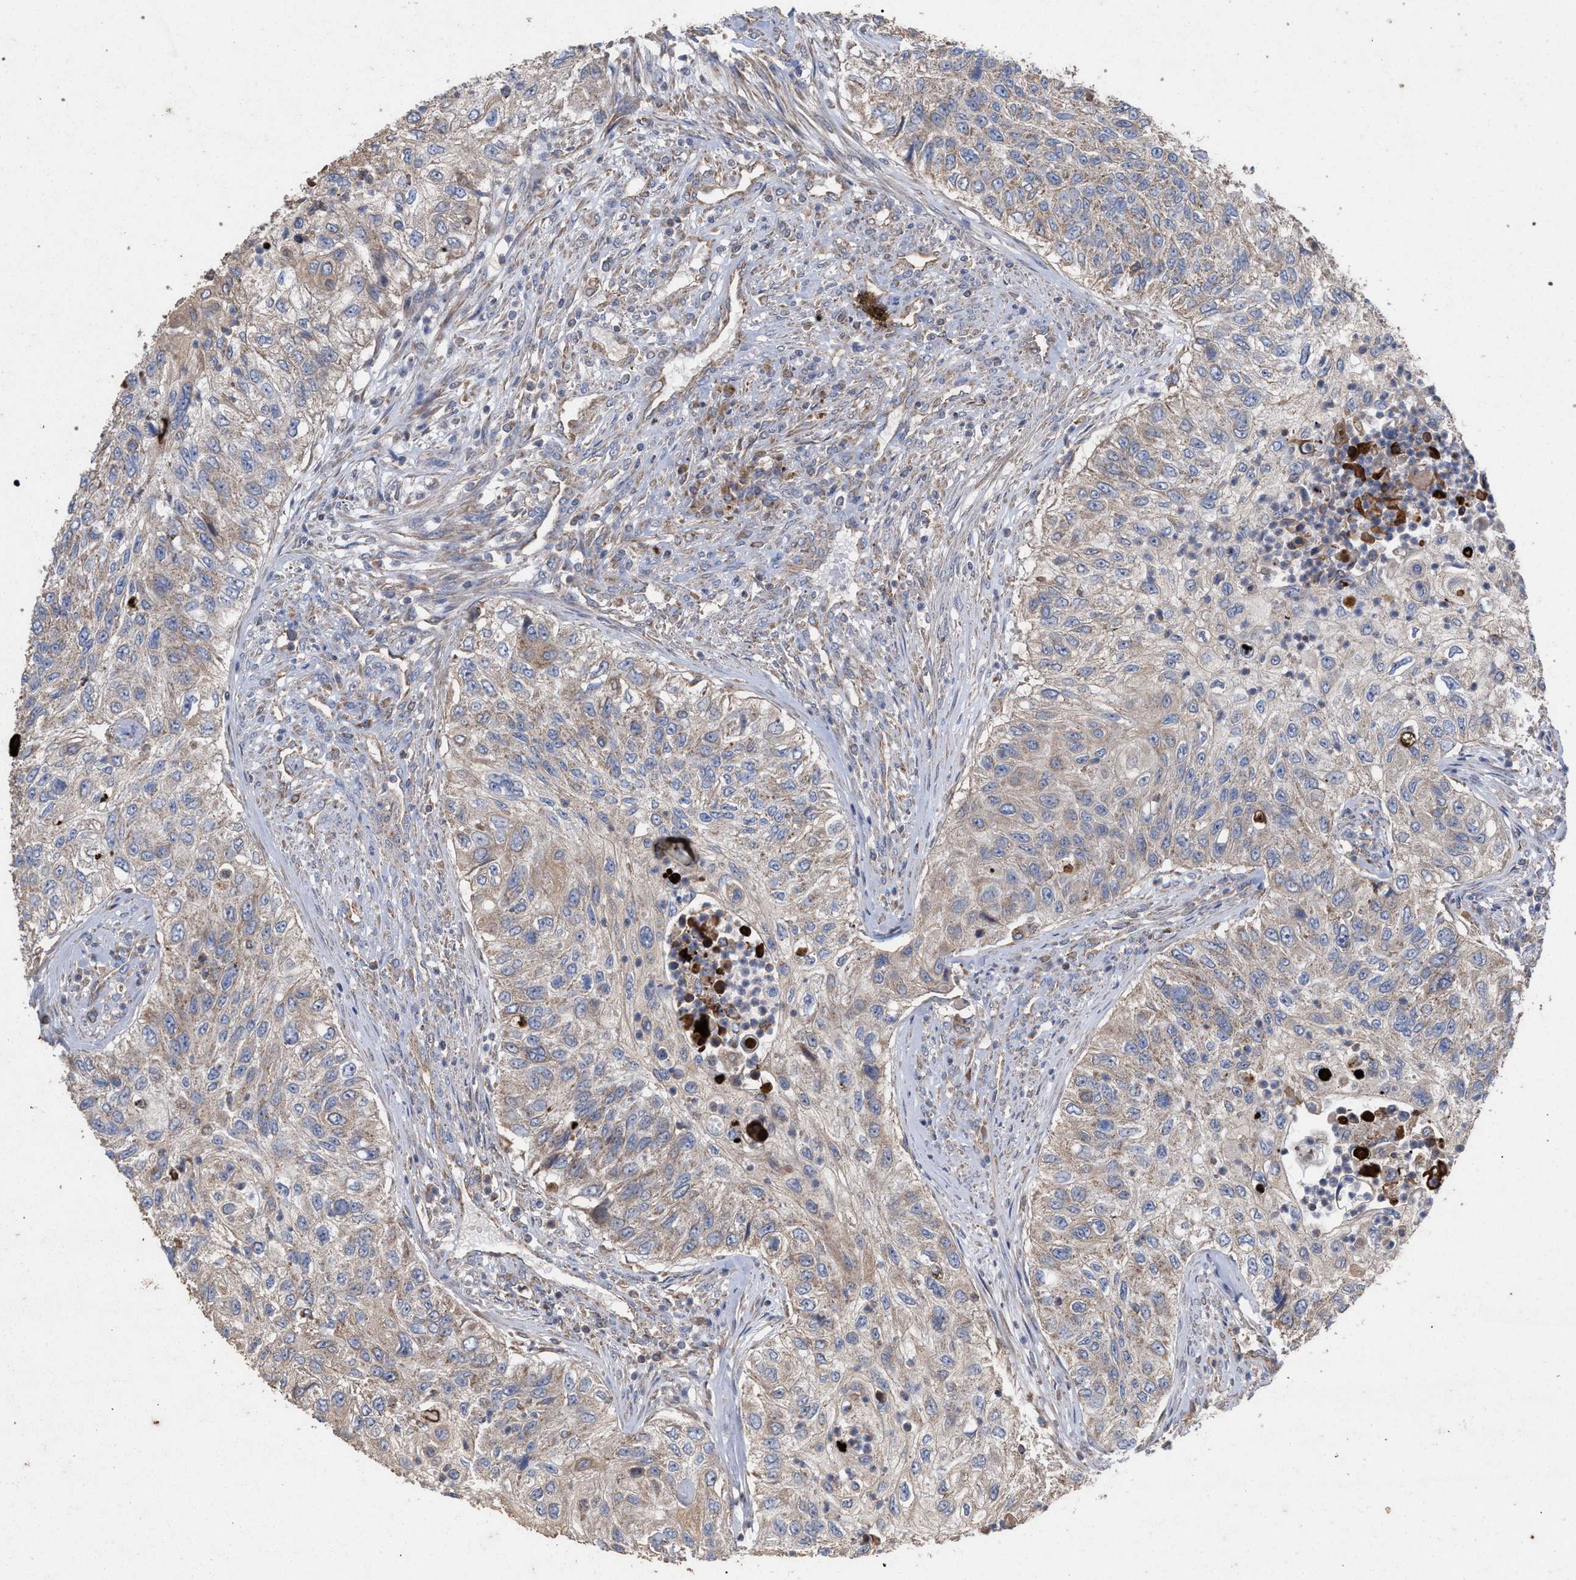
{"staining": {"intensity": "weak", "quantity": ">75%", "location": "cytoplasmic/membranous"}, "tissue": "urothelial cancer", "cell_type": "Tumor cells", "image_type": "cancer", "snomed": [{"axis": "morphology", "description": "Urothelial carcinoma, High grade"}, {"axis": "topography", "description": "Urinary bladder"}], "caption": "Immunohistochemistry (IHC) staining of high-grade urothelial carcinoma, which exhibits low levels of weak cytoplasmic/membranous positivity in approximately >75% of tumor cells indicating weak cytoplasmic/membranous protein expression. The staining was performed using DAB (brown) for protein detection and nuclei were counterstained in hematoxylin (blue).", "gene": "BCL2L12", "patient": {"sex": "female", "age": 60}}